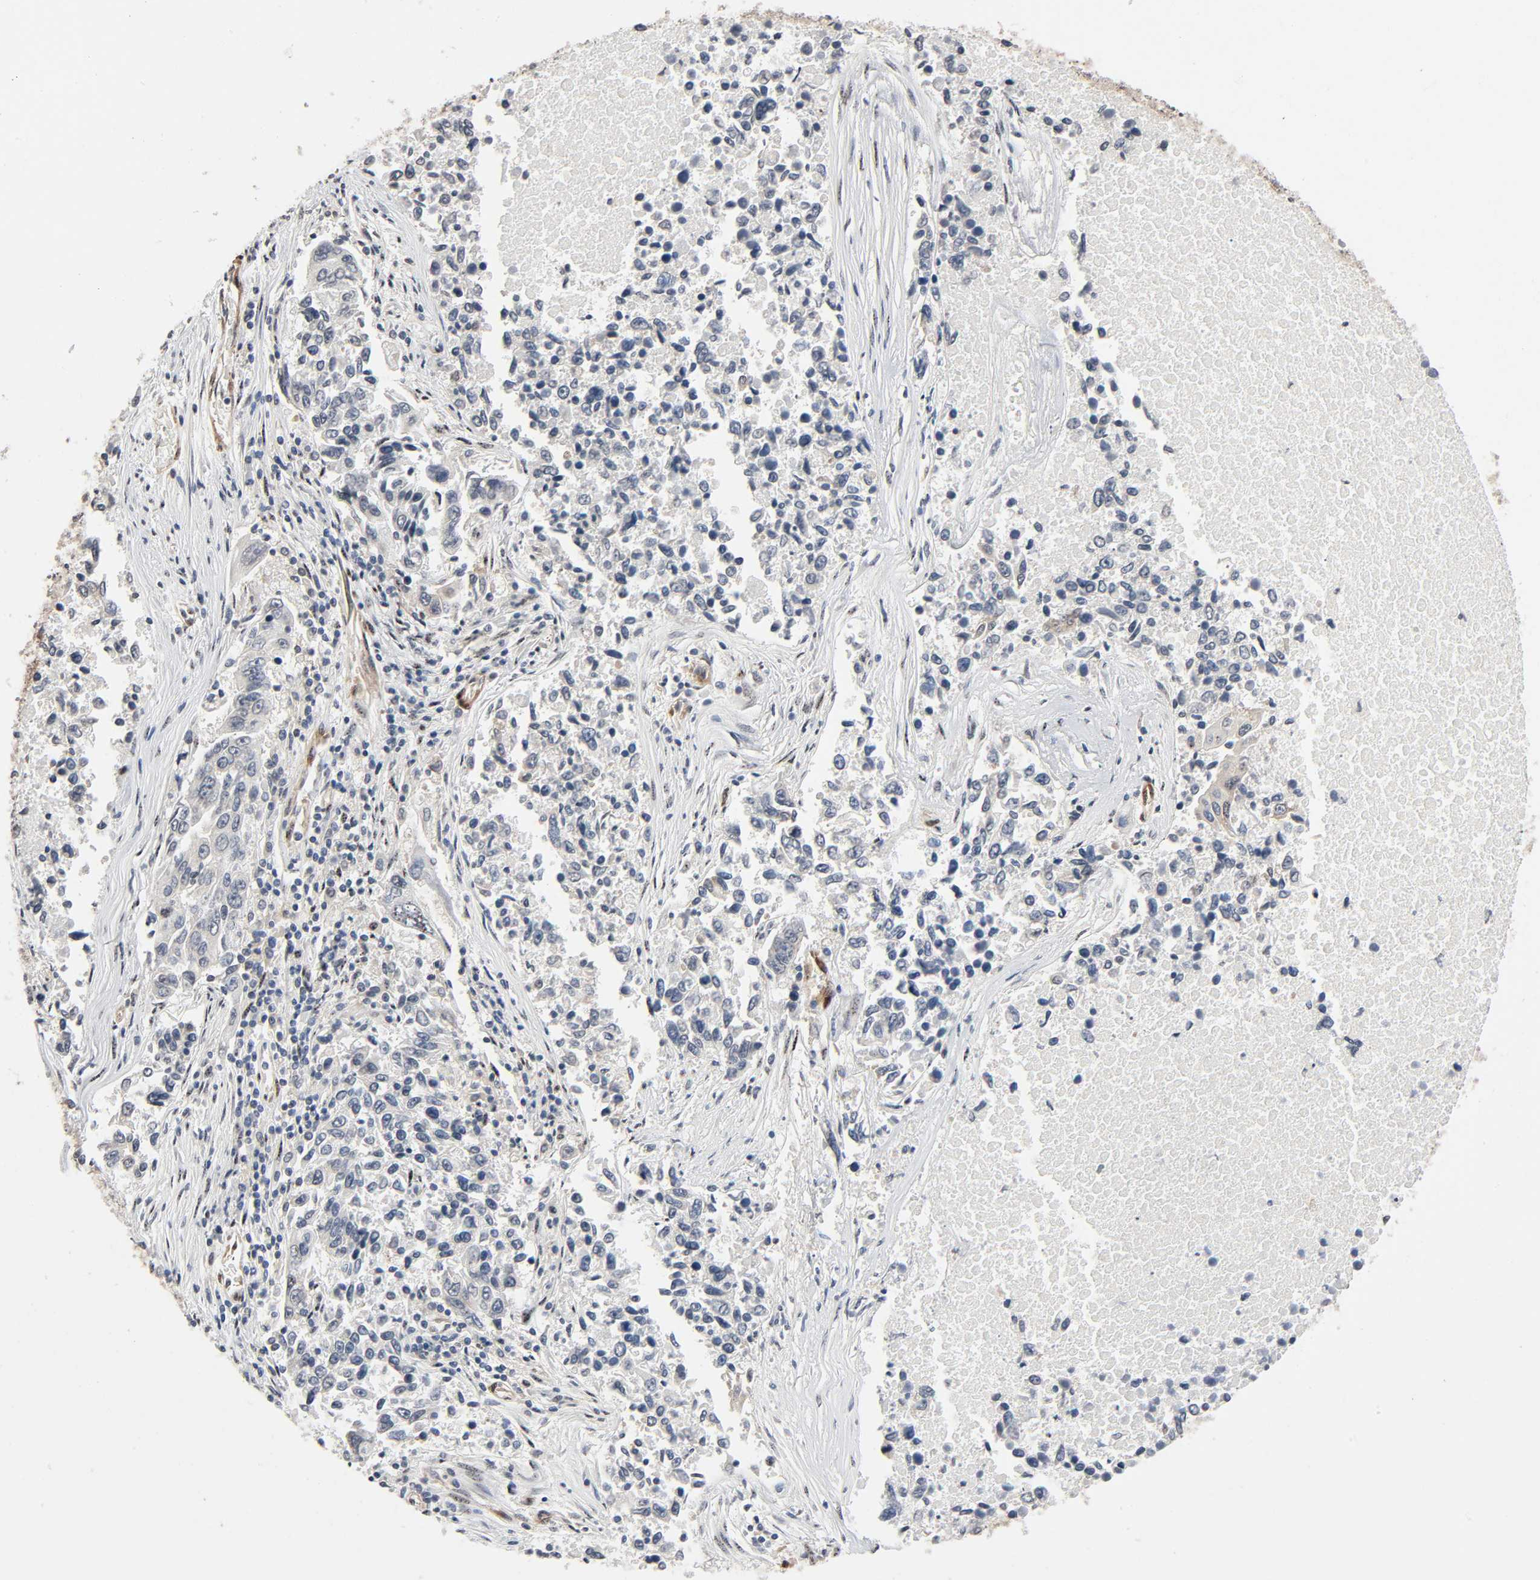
{"staining": {"intensity": "negative", "quantity": "none", "location": "none"}, "tissue": "lung cancer", "cell_type": "Tumor cells", "image_type": "cancer", "snomed": [{"axis": "morphology", "description": "Adenocarcinoma, NOS"}, {"axis": "topography", "description": "Lung"}], "caption": "IHC photomicrograph of neoplastic tissue: human adenocarcinoma (lung) stained with DAB (3,3'-diaminobenzidine) shows no significant protein staining in tumor cells.", "gene": "PTK2", "patient": {"sex": "male", "age": 84}}